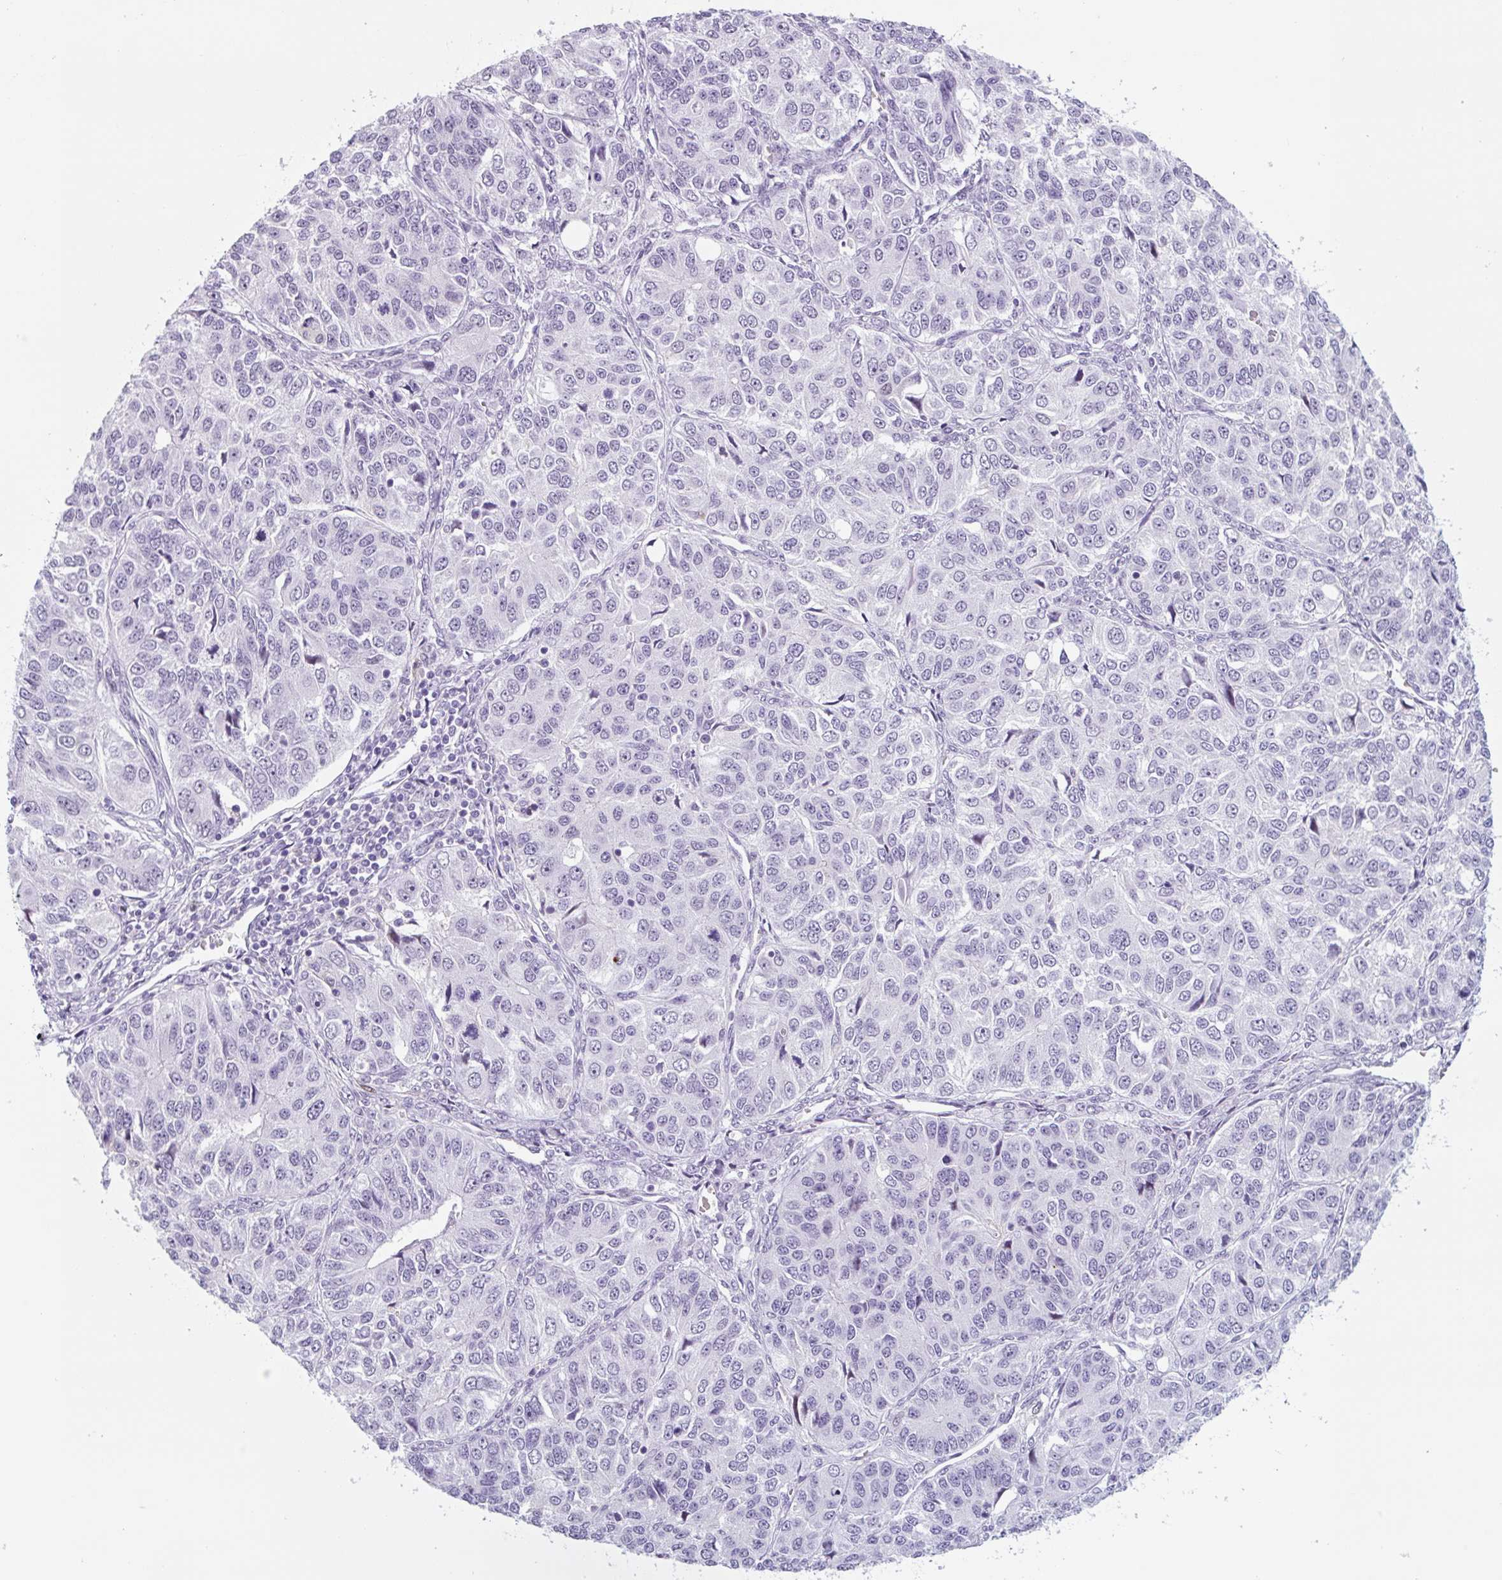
{"staining": {"intensity": "negative", "quantity": "none", "location": "none"}, "tissue": "ovarian cancer", "cell_type": "Tumor cells", "image_type": "cancer", "snomed": [{"axis": "morphology", "description": "Carcinoma, endometroid"}, {"axis": "topography", "description": "Ovary"}], "caption": "High magnification brightfield microscopy of endometroid carcinoma (ovarian) stained with DAB (3,3'-diaminobenzidine) (brown) and counterstained with hematoxylin (blue): tumor cells show no significant expression.", "gene": "TNFRSF8", "patient": {"sex": "female", "age": 51}}